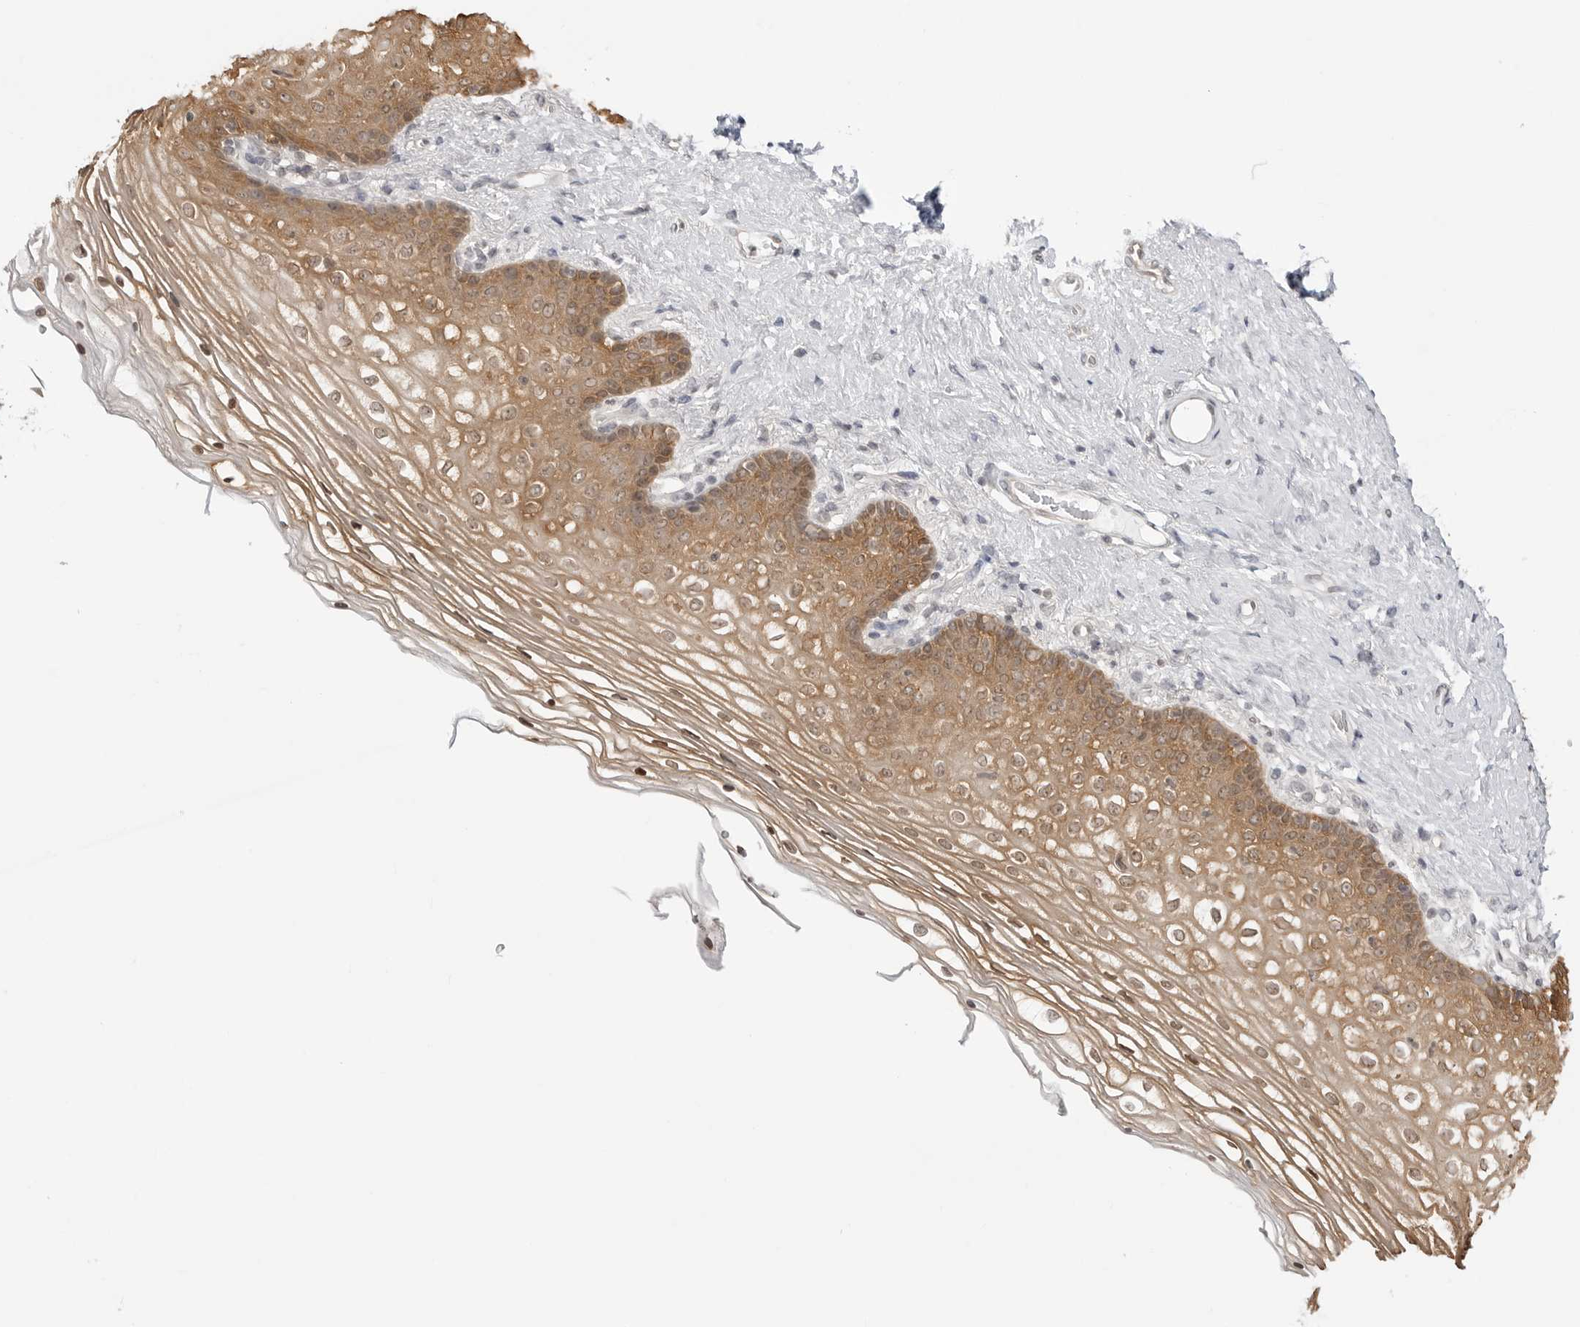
{"staining": {"intensity": "moderate", "quantity": ">75%", "location": "cytoplasmic/membranous,nuclear"}, "tissue": "vagina", "cell_type": "Squamous epithelial cells", "image_type": "normal", "snomed": [{"axis": "morphology", "description": "Normal tissue, NOS"}, {"axis": "topography", "description": "Vagina"}], "caption": "Vagina stained with a protein marker shows moderate staining in squamous epithelial cells.", "gene": "YWHAG", "patient": {"sex": "female", "age": 60}}